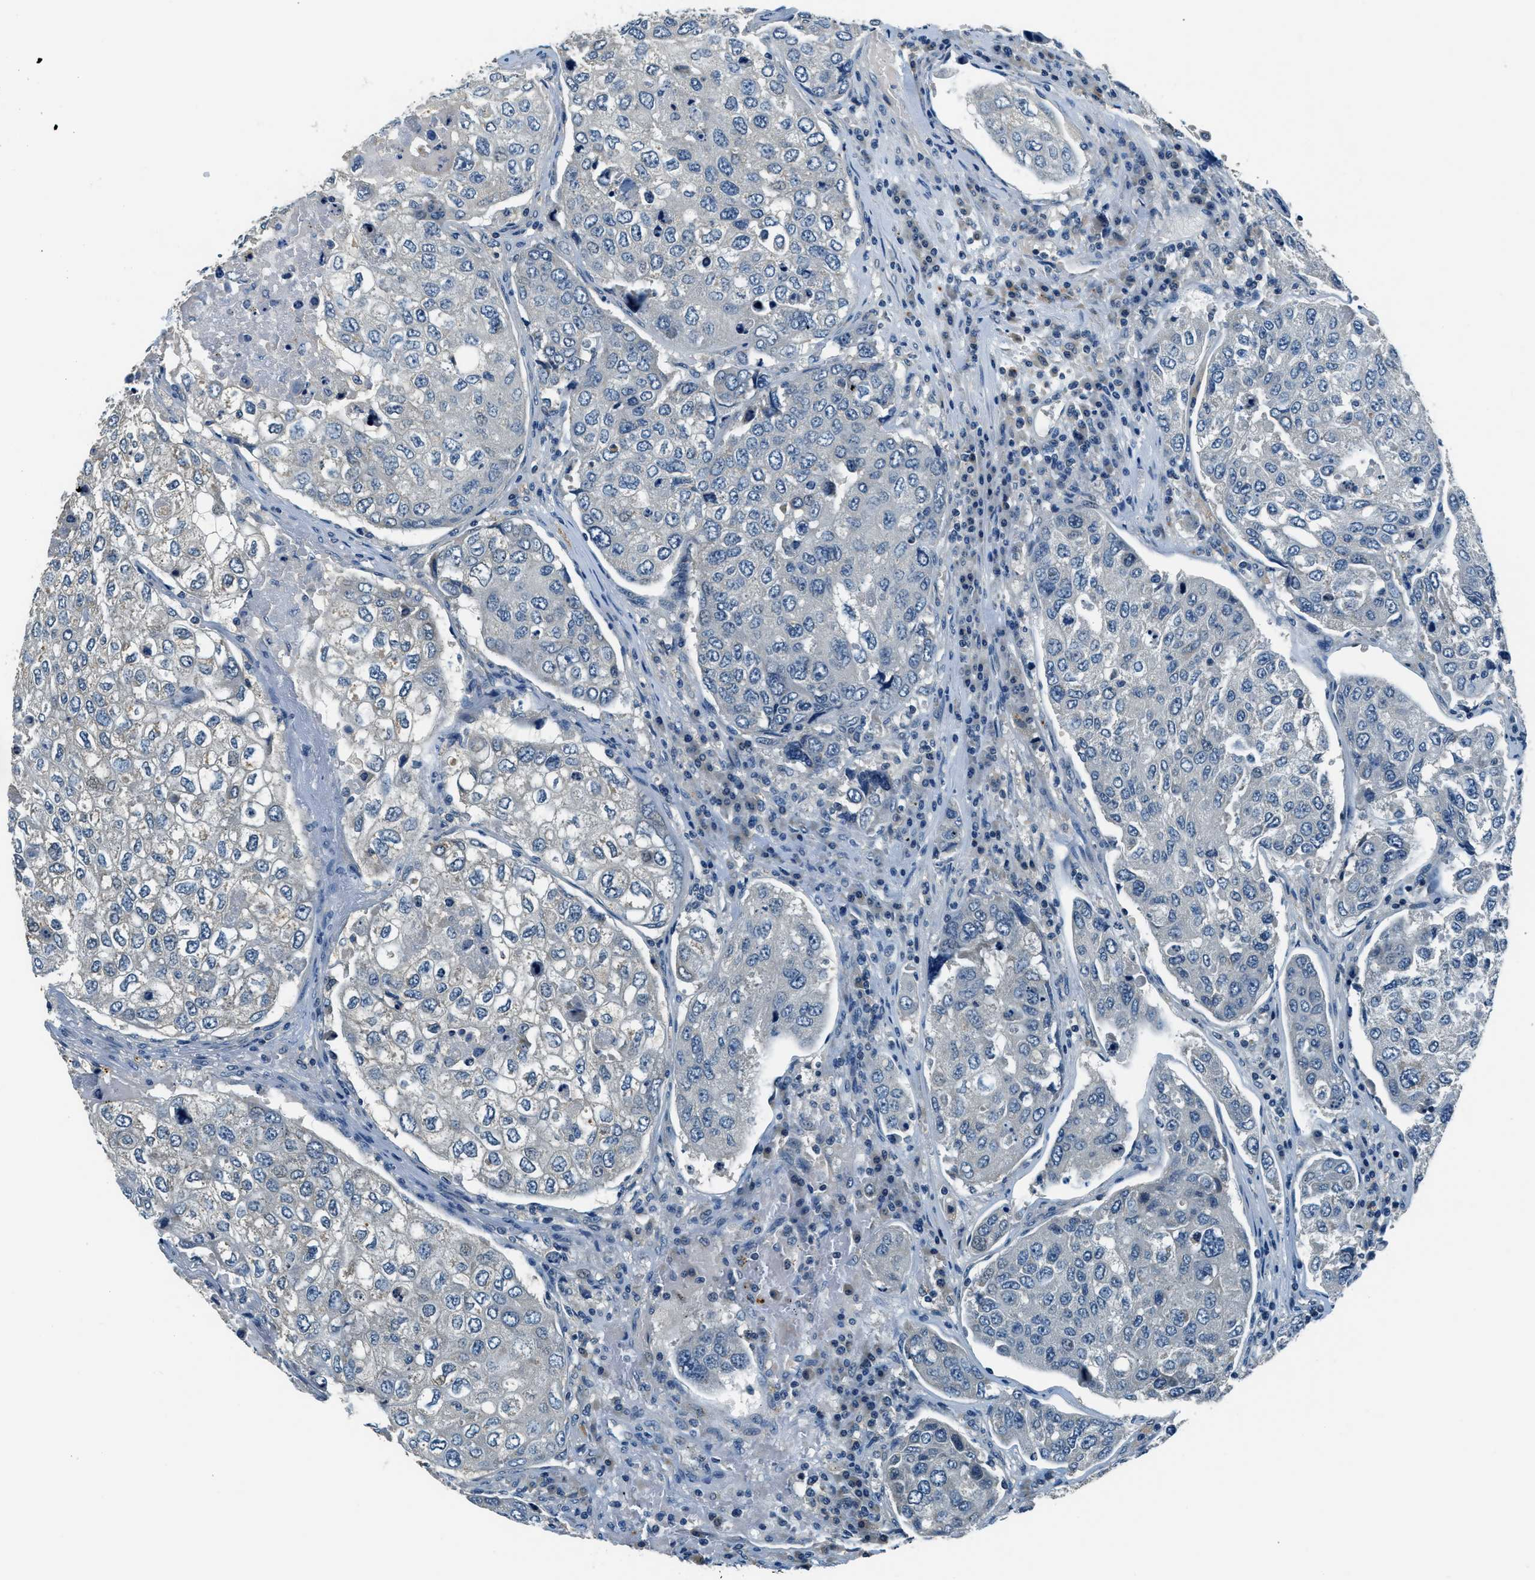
{"staining": {"intensity": "negative", "quantity": "none", "location": "none"}, "tissue": "urothelial cancer", "cell_type": "Tumor cells", "image_type": "cancer", "snomed": [{"axis": "morphology", "description": "Urothelial carcinoma, High grade"}, {"axis": "topography", "description": "Lymph node"}, {"axis": "topography", "description": "Urinary bladder"}], "caption": "Histopathology image shows no significant protein expression in tumor cells of urothelial cancer.", "gene": "NME8", "patient": {"sex": "male", "age": 51}}